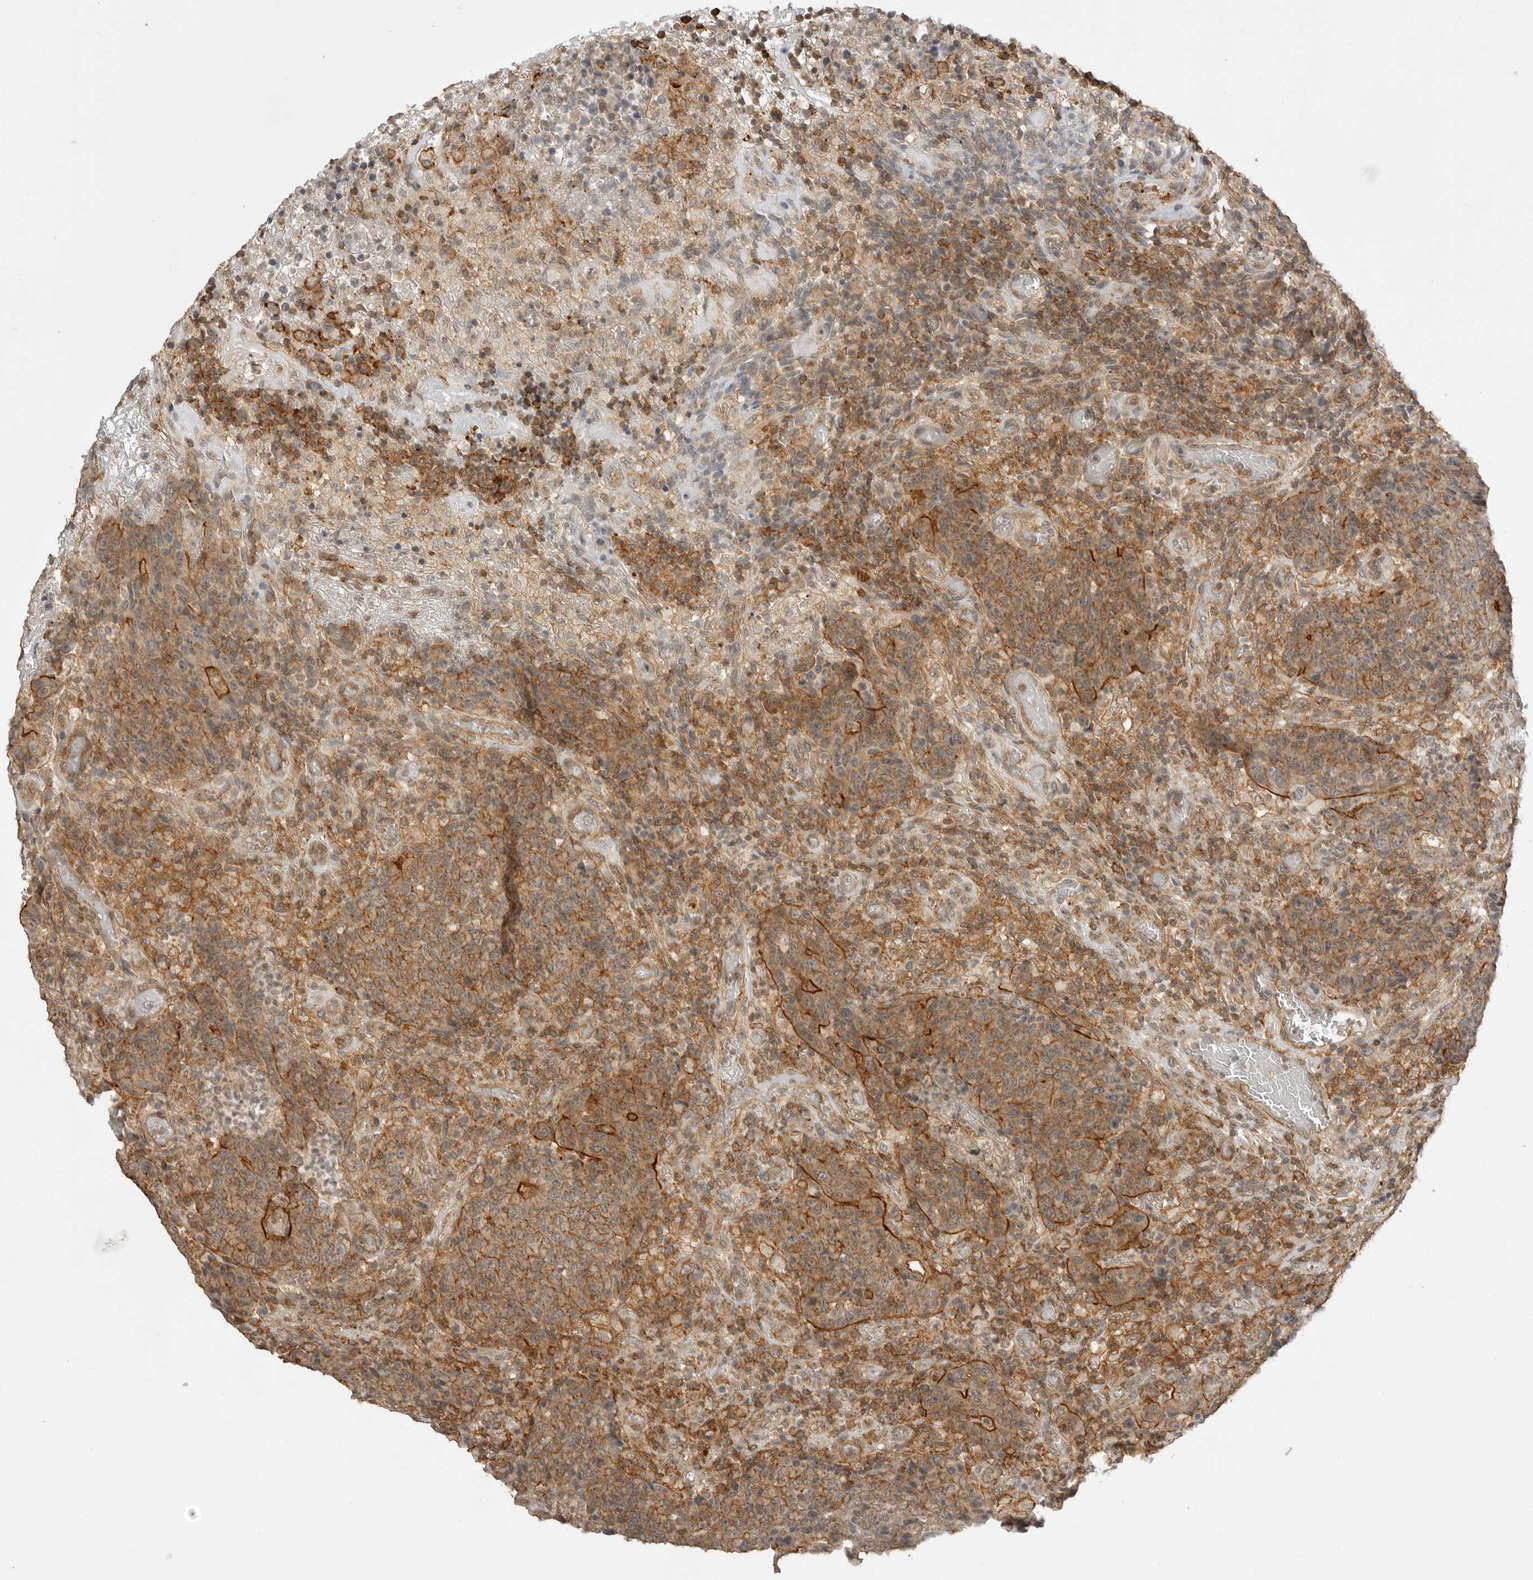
{"staining": {"intensity": "moderate", "quantity": ">75%", "location": "cytoplasmic/membranous"}, "tissue": "colorectal cancer", "cell_type": "Tumor cells", "image_type": "cancer", "snomed": [{"axis": "morphology", "description": "Adenocarcinoma, NOS"}, {"axis": "topography", "description": "Colon"}], "caption": "Immunohistochemistry (IHC) of adenocarcinoma (colorectal) shows medium levels of moderate cytoplasmic/membranous staining in approximately >75% of tumor cells.", "gene": "GPC2", "patient": {"sex": "female", "age": 75}}